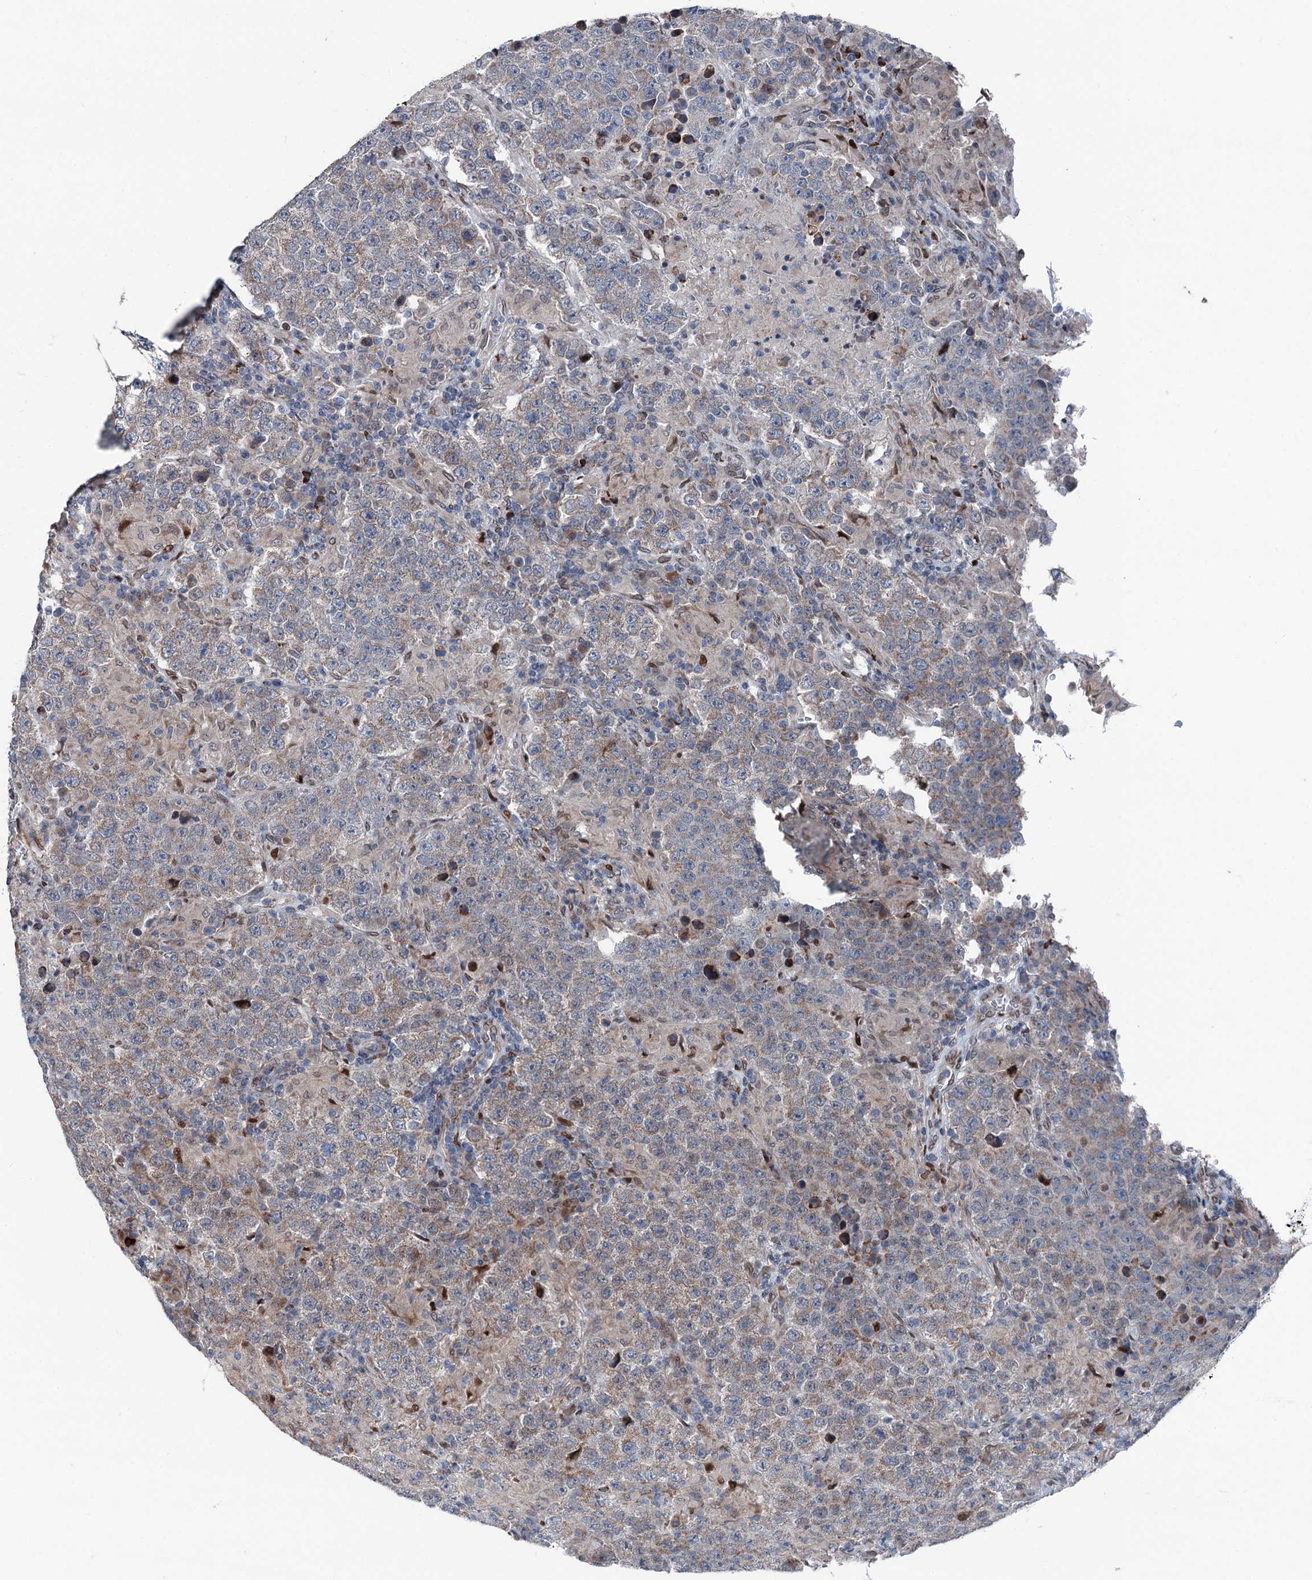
{"staining": {"intensity": "weak", "quantity": ">75%", "location": "cytoplasmic/membranous"}, "tissue": "testis cancer", "cell_type": "Tumor cells", "image_type": "cancer", "snomed": [{"axis": "morphology", "description": "Normal tissue, NOS"}, {"axis": "morphology", "description": "Urothelial carcinoma, High grade"}, {"axis": "morphology", "description": "Seminoma, NOS"}, {"axis": "morphology", "description": "Carcinoma, Embryonal, NOS"}, {"axis": "topography", "description": "Urinary bladder"}, {"axis": "topography", "description": "Testis"}], "caption": "Immunohistochemistry (IHC) photomicrograph of neoplastic tissue: human embryonal carcinoma (testis) stained using IHC reveals low levels of weak protein expression localized specifically in the cytoplasmic/membranous of tumor cells, appearing as a cytoplasmic/membranous brown color.", "gene": "MRPL14", "patient": {"sex": "male", "age": 41}}